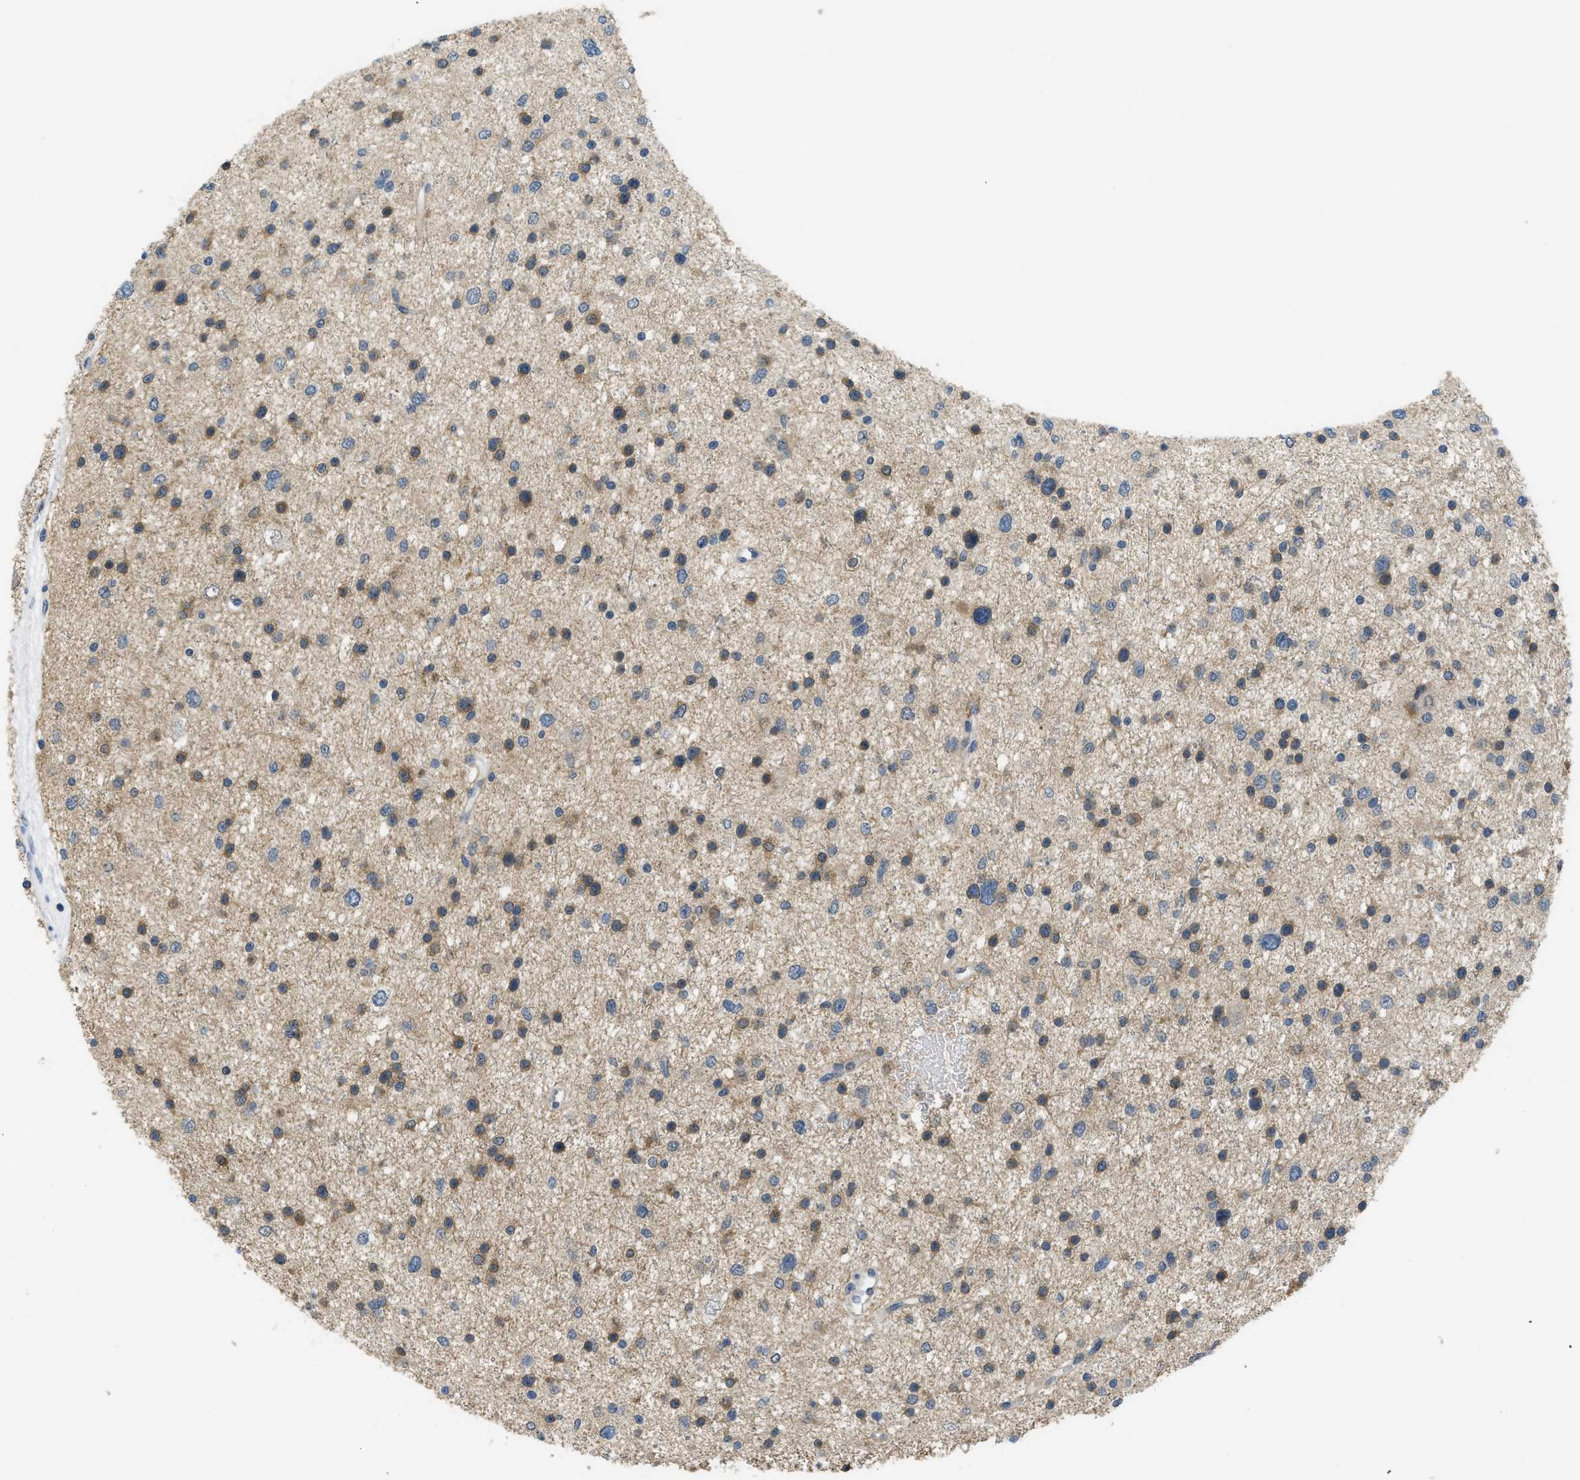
{"staining": {"intensity": "moderate", "quantity": "25%-75%", "location": "cytoplasmic/membranous"}, "tissue": "glioma", "cell_type": "Tumor cells", "image_type": "cancer", "snomed": [{"axis": "morphology", "description": "Glioma, malignant, Low grade"}, {"axis": "topography", "description": "Brain"}], "caption": "Malignant glioma (low-grade) stained with a protein marker exhibits moderate staining in tumor cells.", "gene": "TNFAIP1", "patient": {"sex": "female", "age": 37}}